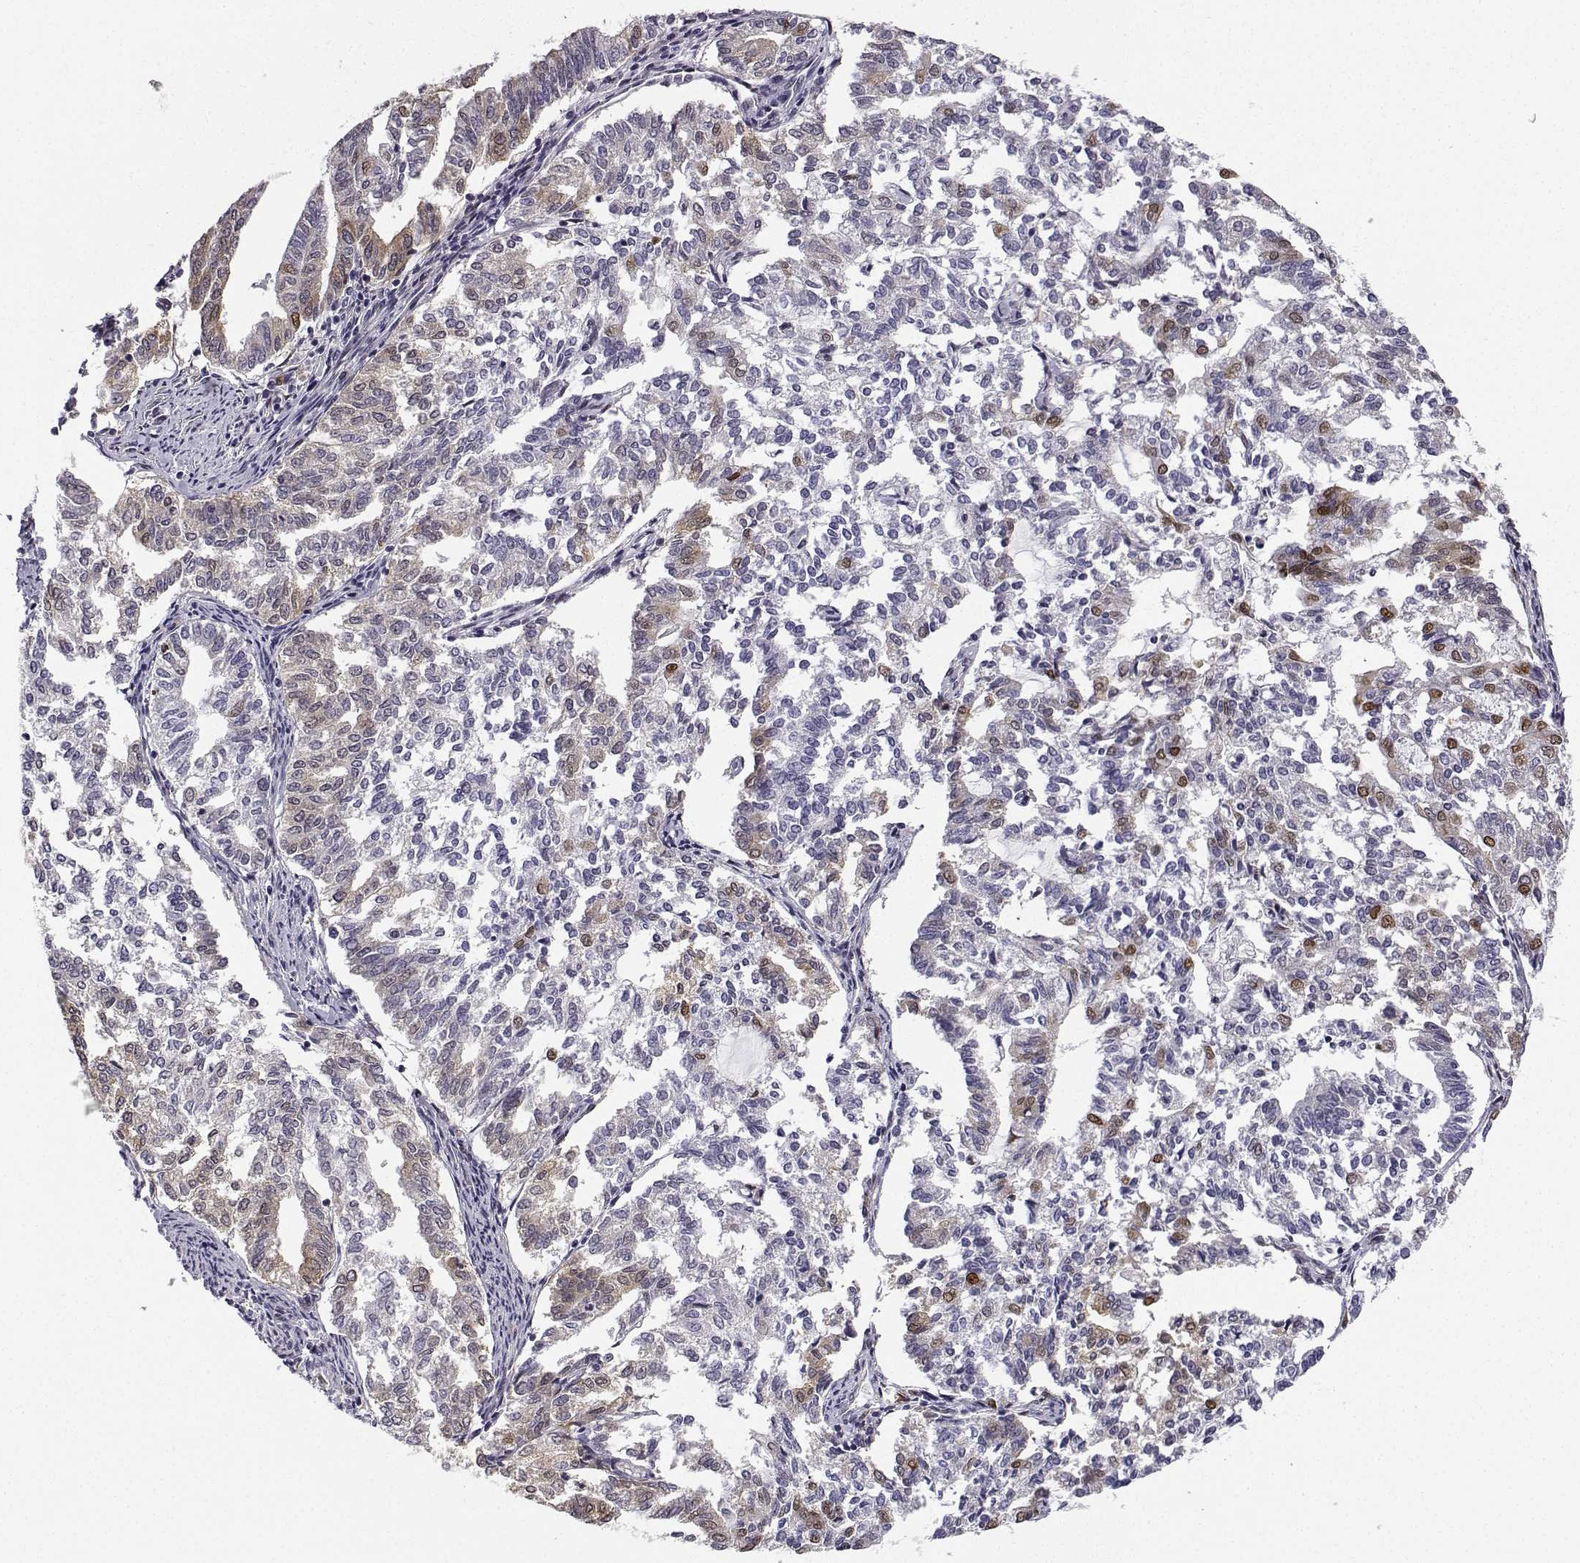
{"staining": {"intensity": "moderate", "quantity": "25%-75%", "location": "cytoplasmic/membranous,nuclear"}, "tissue": "endometrial cancer", "cell_type": "Tumor cells", "image_type": "cancer", "snomed": [{"axis": "morphology", "description": "Adenocarcinoma, NOS"}, {"axis": "topography", "description": "Endometrium"}], "caption": "Endometrial cancer stained with a brown dye reveals moderate cytoplasmic/membranous and nuclear positive staining in about 25%-75% of tumor cells.", "gene": "PHGDH", "patient": {"sex": "female", "age": 79}}